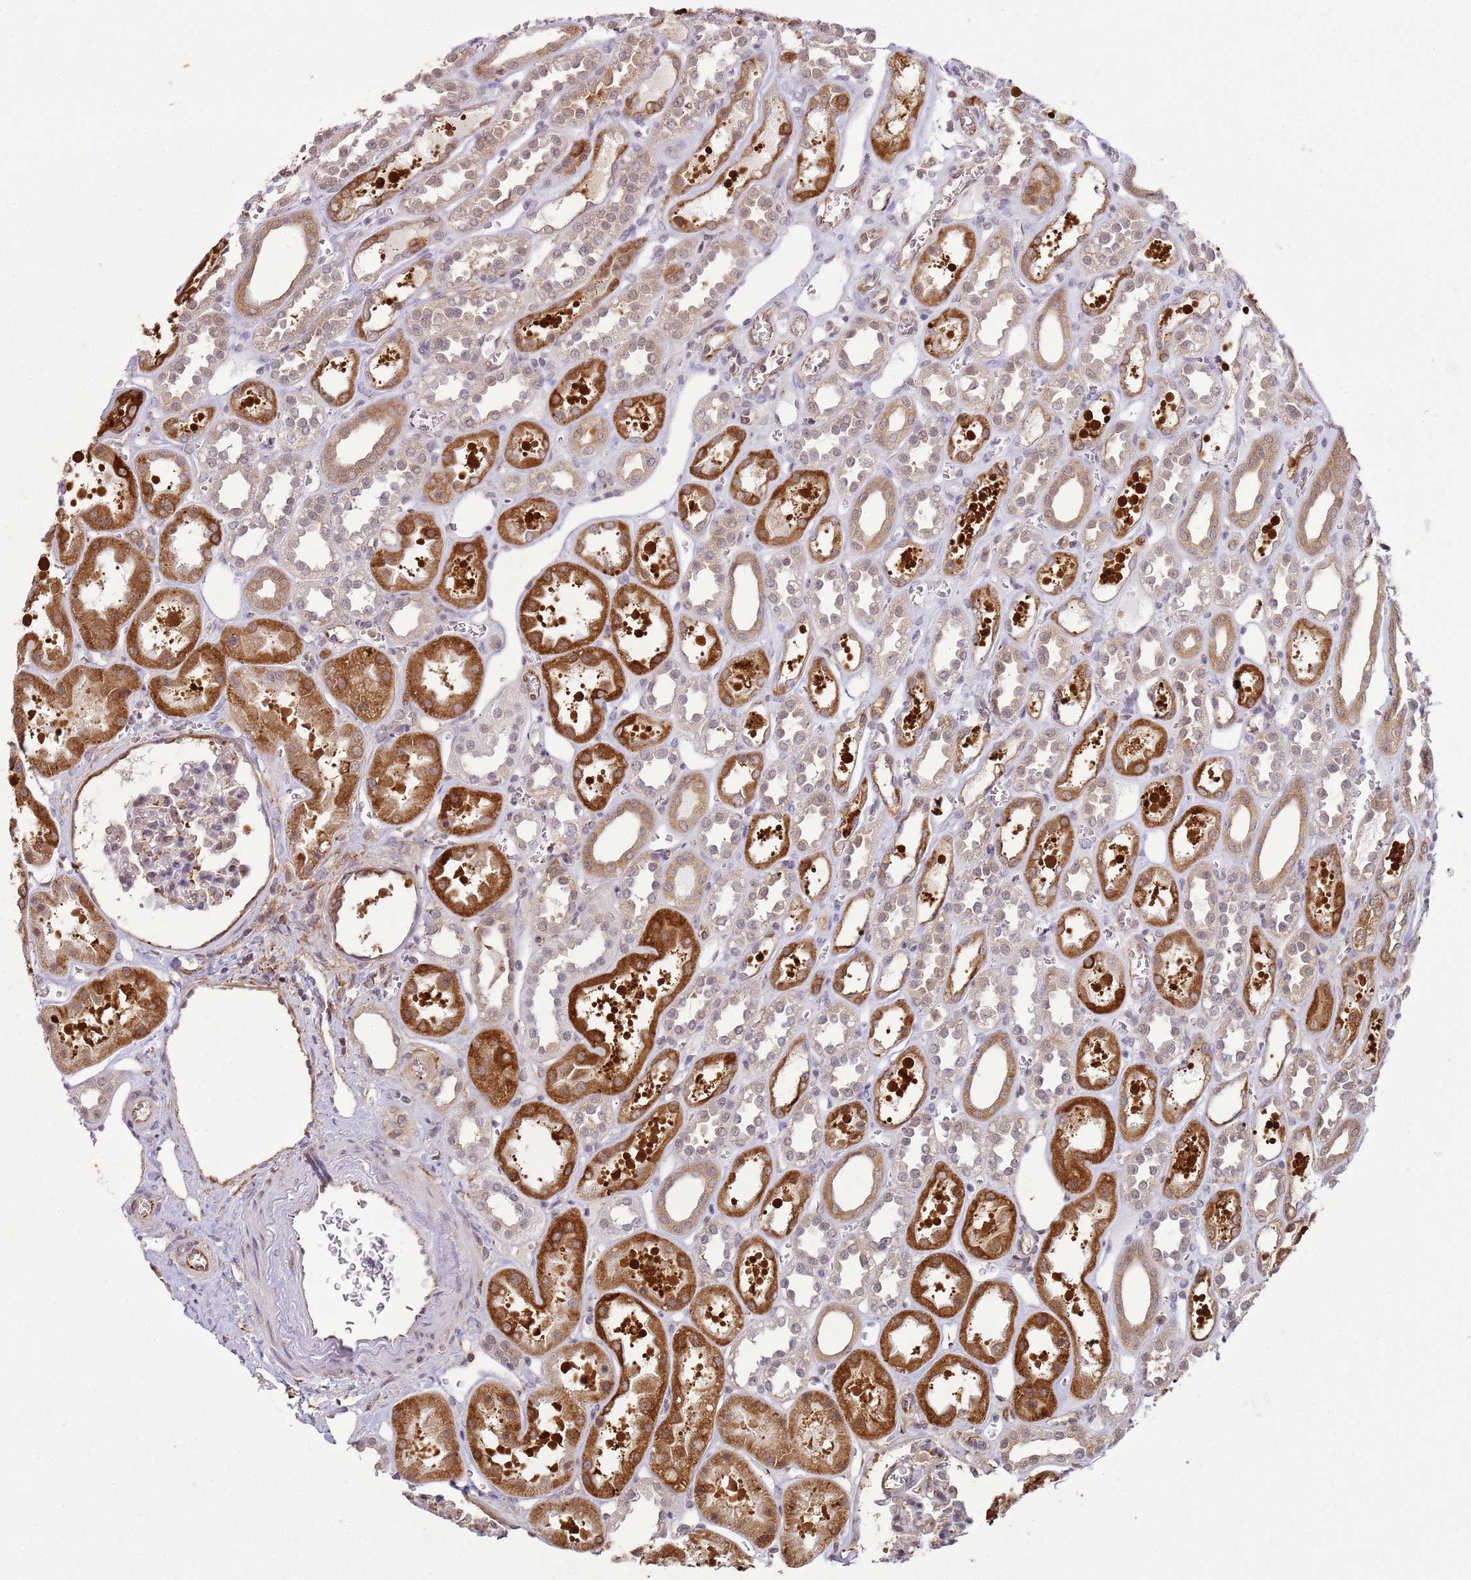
{"staining": {"intensity": "weak", "quantity": "25%-75%", "location": "cytoplasmic/membranous"}, "tissue": "kidney", "cell_type": "Cells in glomeruli", "image_type": "normal", "snomed": [{"axis": "morphology", "description": "Normal tissue, NOS"}, {"axis": "topography", "description": "Kidney"}], "caption": "A high-resolution photomicrograph shows immunohistochemistry staining of unremarkable kidney, which shows weak cytoplasmic/membranous positivity in about 25%-75% of cells in glomeruli. The staining was performed using DAB (3,3'-diaminobenzidine), with brown indicating positive protein expression. Nuclei are stained blue with hematoxylin.", "gene": "GABRE", "patient": {"sex": "female", "age": 41}}